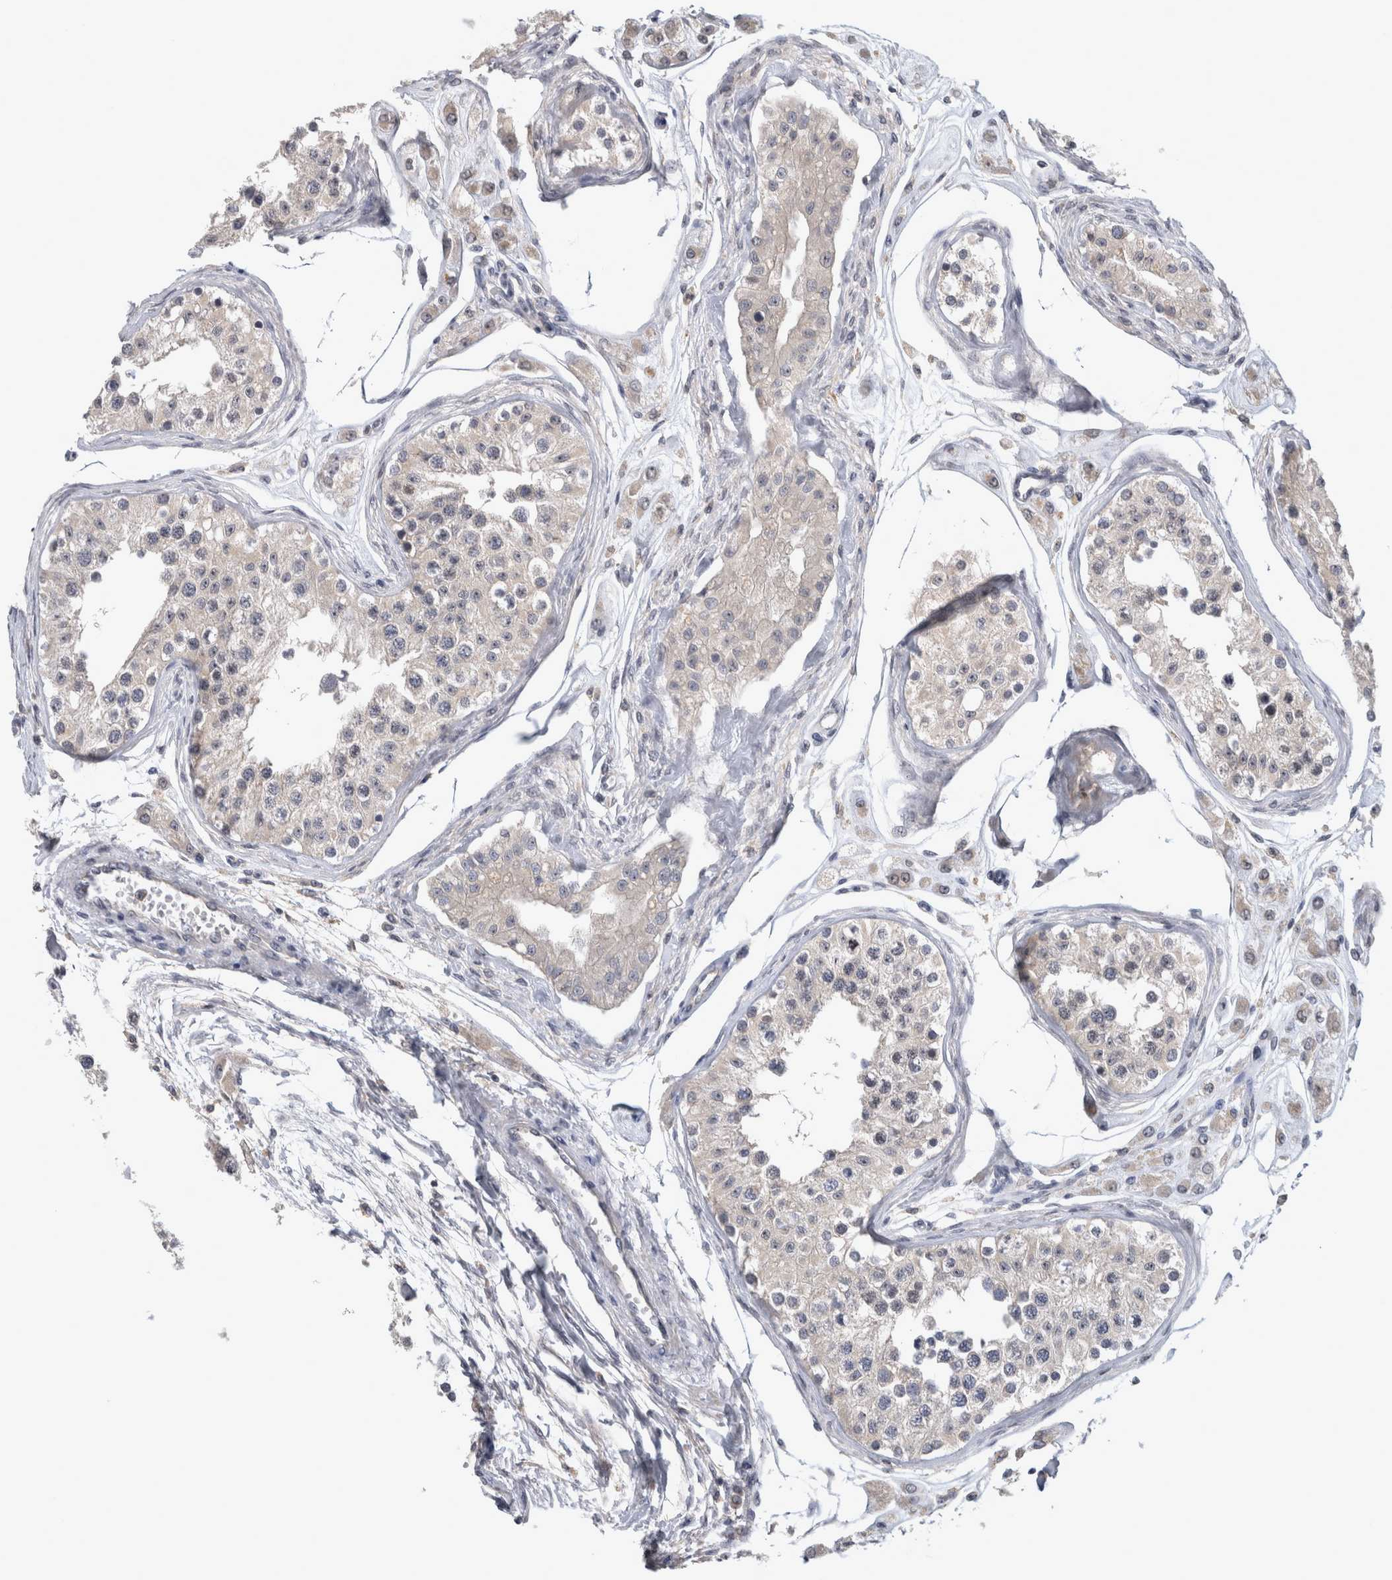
{"staining": {"intensity": "weak", "quantity": "<25%", "location": "nuclear"}, "tissue": "testis", "cell_type": "Cells in seminiferous ducts", "image_type": "normal", "snomed": [{"axis": "morphology", "description": "Normal tissue, NOS"}, {"axis": "morphology", "description": "Adenocarcinoma, metastatic, NOS"}, {"axis": "topography", "description": "Testis"}], "caption": "An immunohistochemistry (IHC) photomicrograph of benign testis is shown. There is no staining in cells in seminiferous ducts of testis.", "gene": "RBM28", "patient": {"sex": "male", "age": 26}}